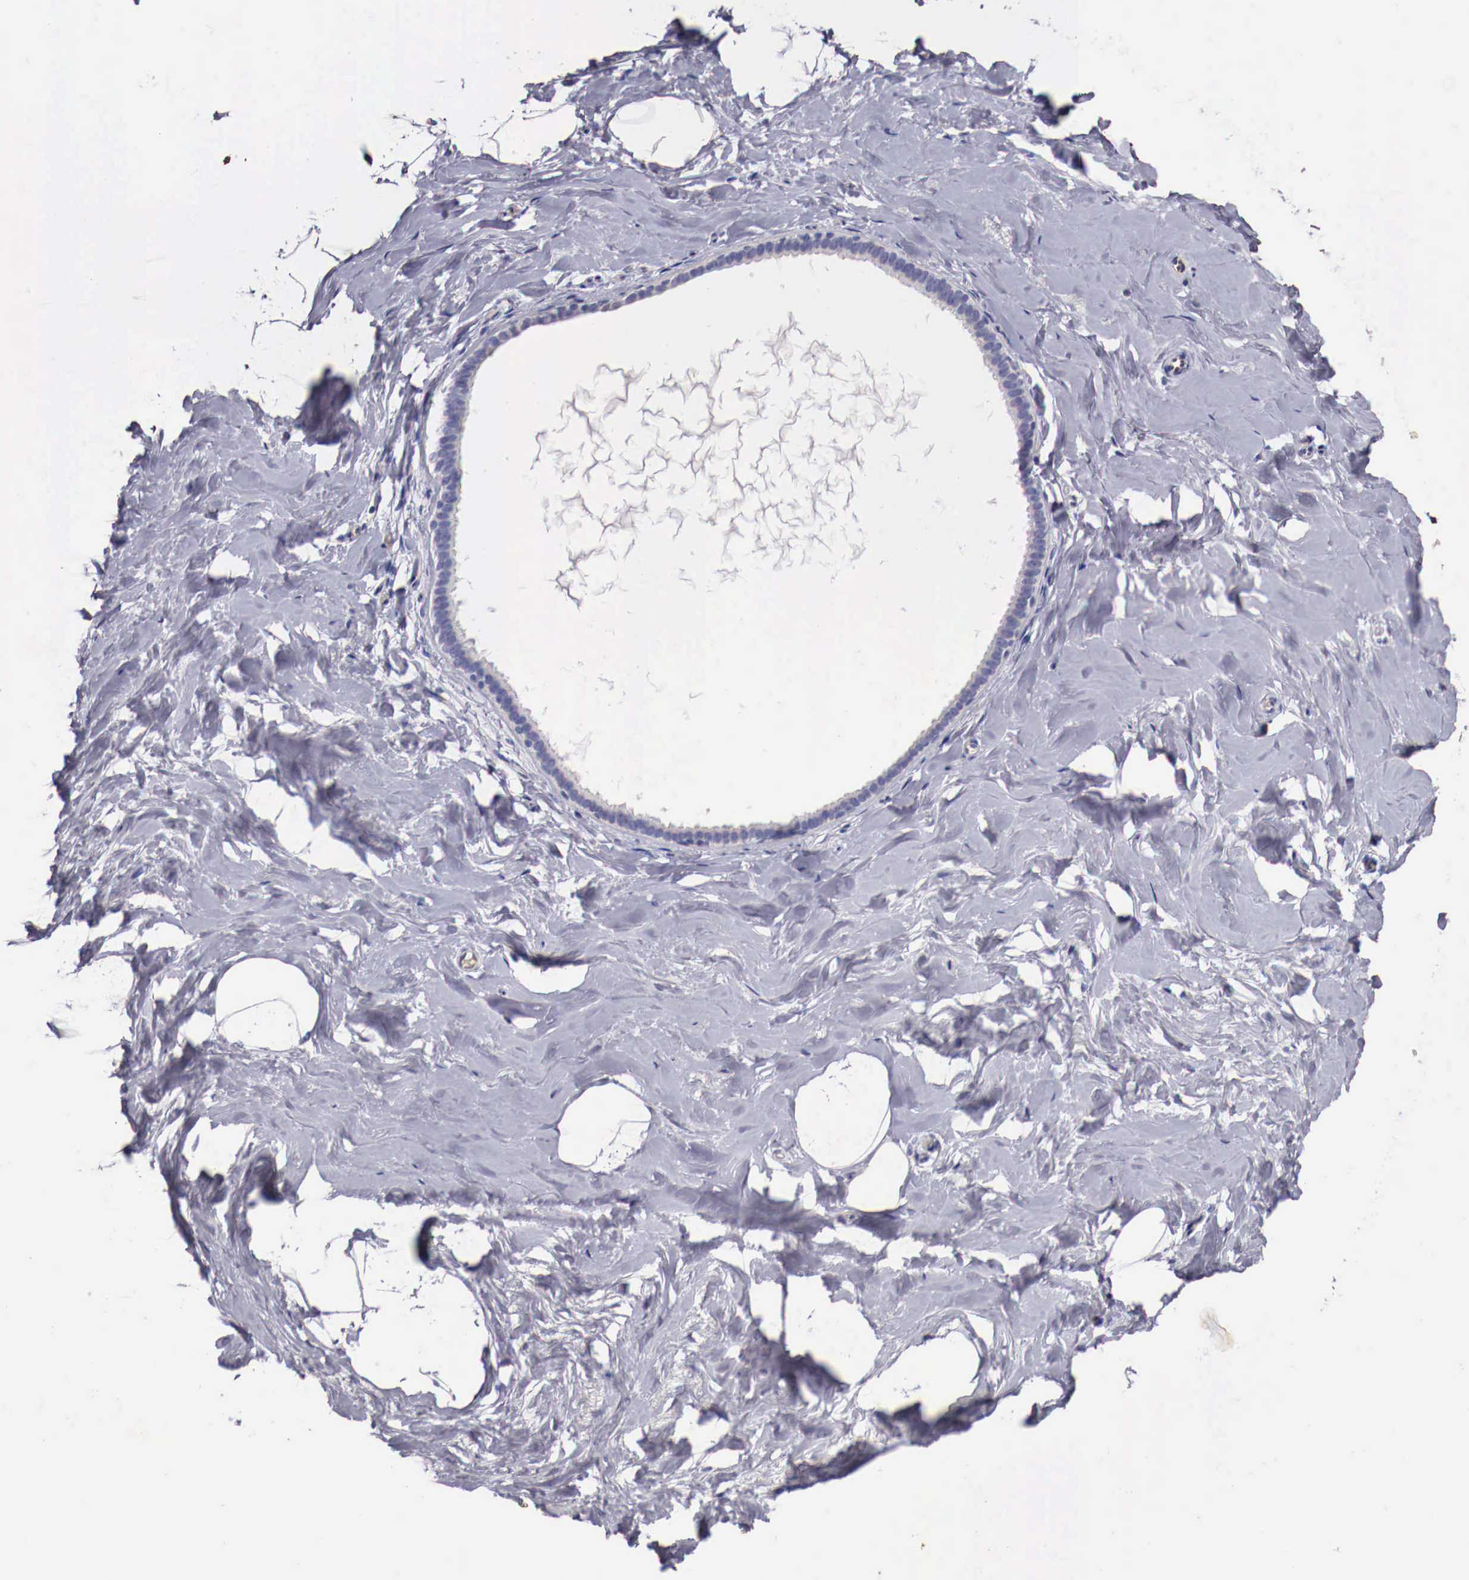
{"staining": {"intensity": "negative", "quantity": "none", "location": "none"}, "tissue": "breast", "cell_type": "Adipocytes", "image_type": "normal", "snomed": [{"axis": "morphology", "description": "Normal tissue, NOS"}, {"axis": "topography", "description": "Breast"}], "caption": "Breast was stained to show a protein in brown. There is no significant positivity in adipocytes. (DAB (3,3'-diaminobenzidine) immunohistochemistry (IHC) visualized using brightfield microscopy, high magnification).", "gene": "PITPNA", "patient": {"sex": "female", "age": 54}}